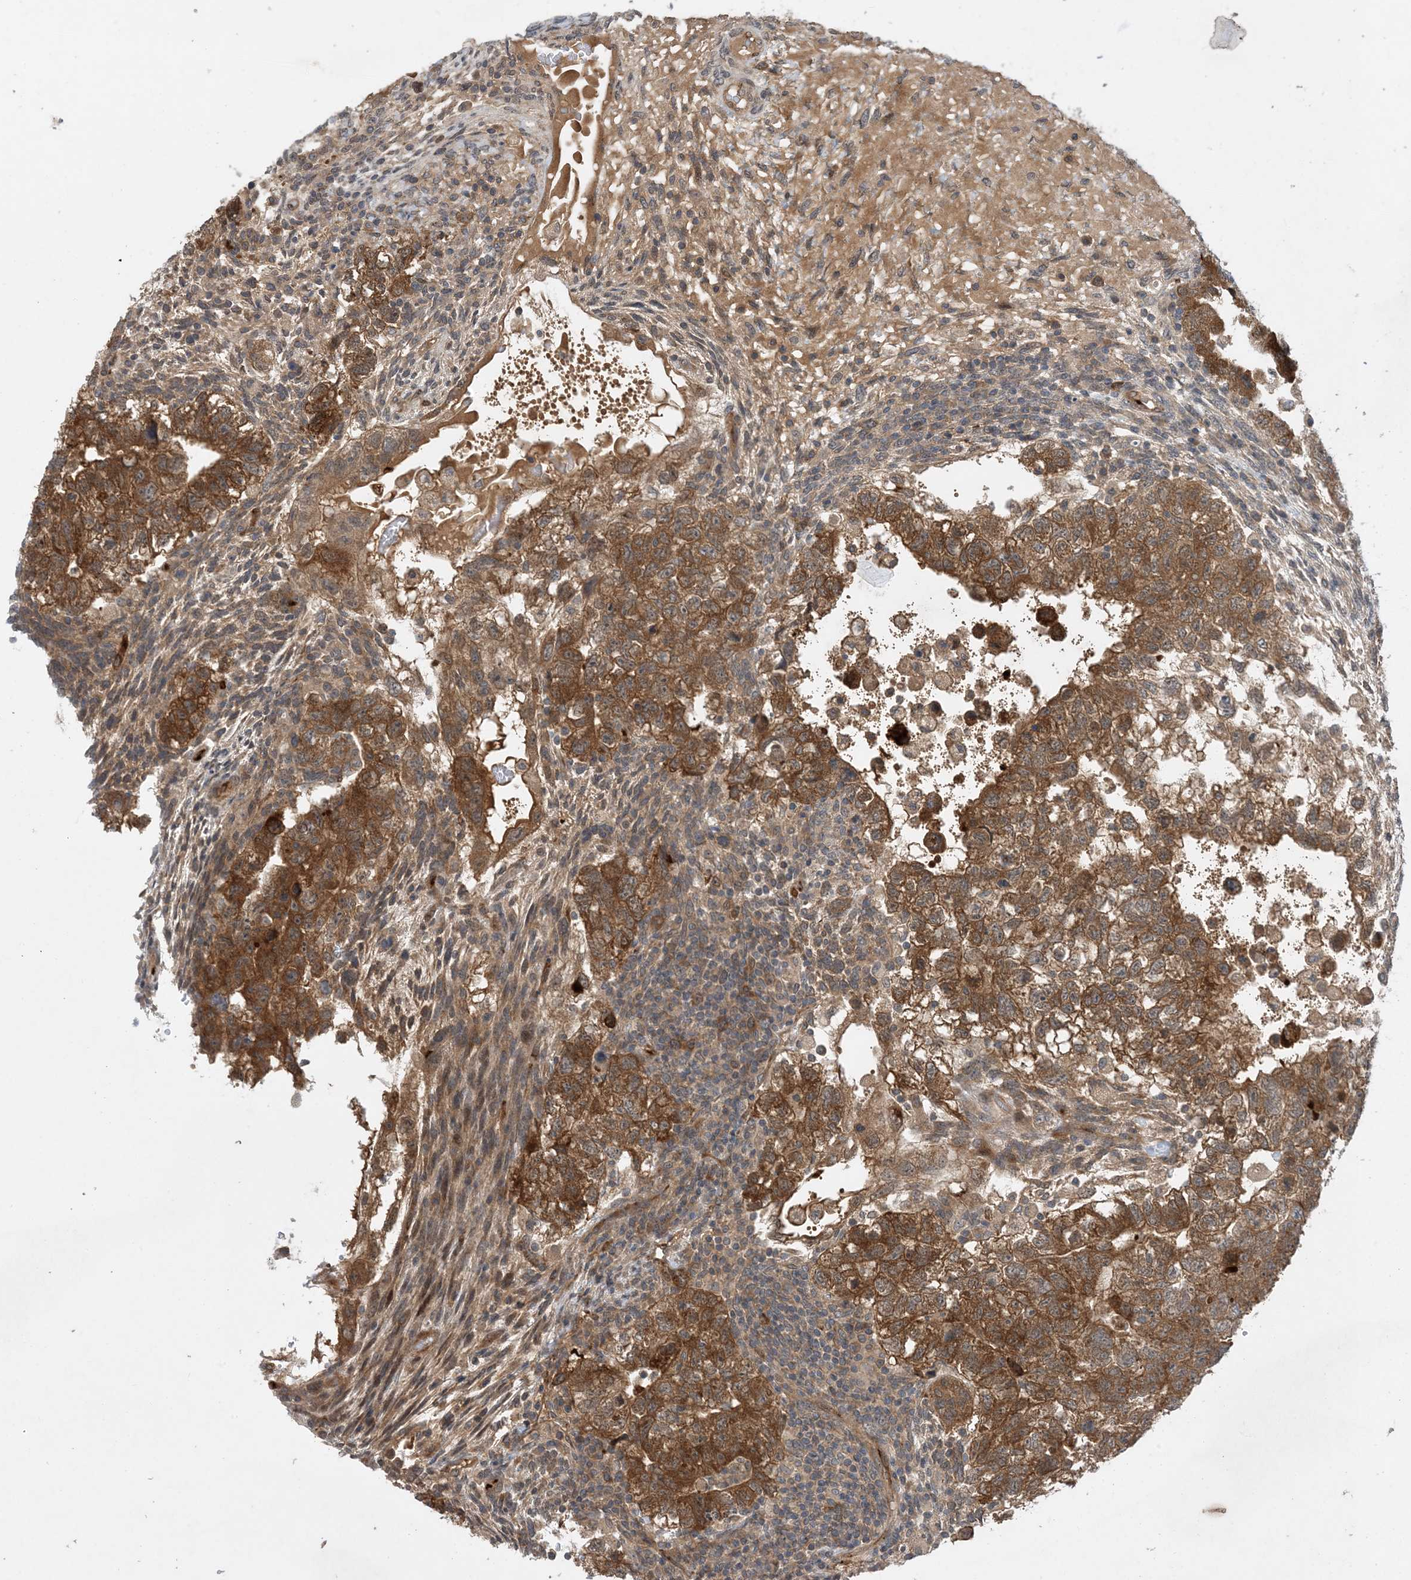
{"staining": {"intensity": "strong", "quantity": ">75%", "location": "cytoplasmic/membranous"}, "tissue": "testis cancer", "cell_type": "Tumor cells", "image_type": "cancer", "snomed": [{"axis": "morphology", "description": "Carcinoma, Embryonal, NOS"}, {"axis": "topography", "description": "Testis"}], "caption": "Brown immunohistochemical staining in human embryonal carcinoma (testis) shows strong cytoplasmic/membranous staining in about >75% of tumor cells.", "gene": "TINAG", "patient": {"sex": "male", "age": 36}}